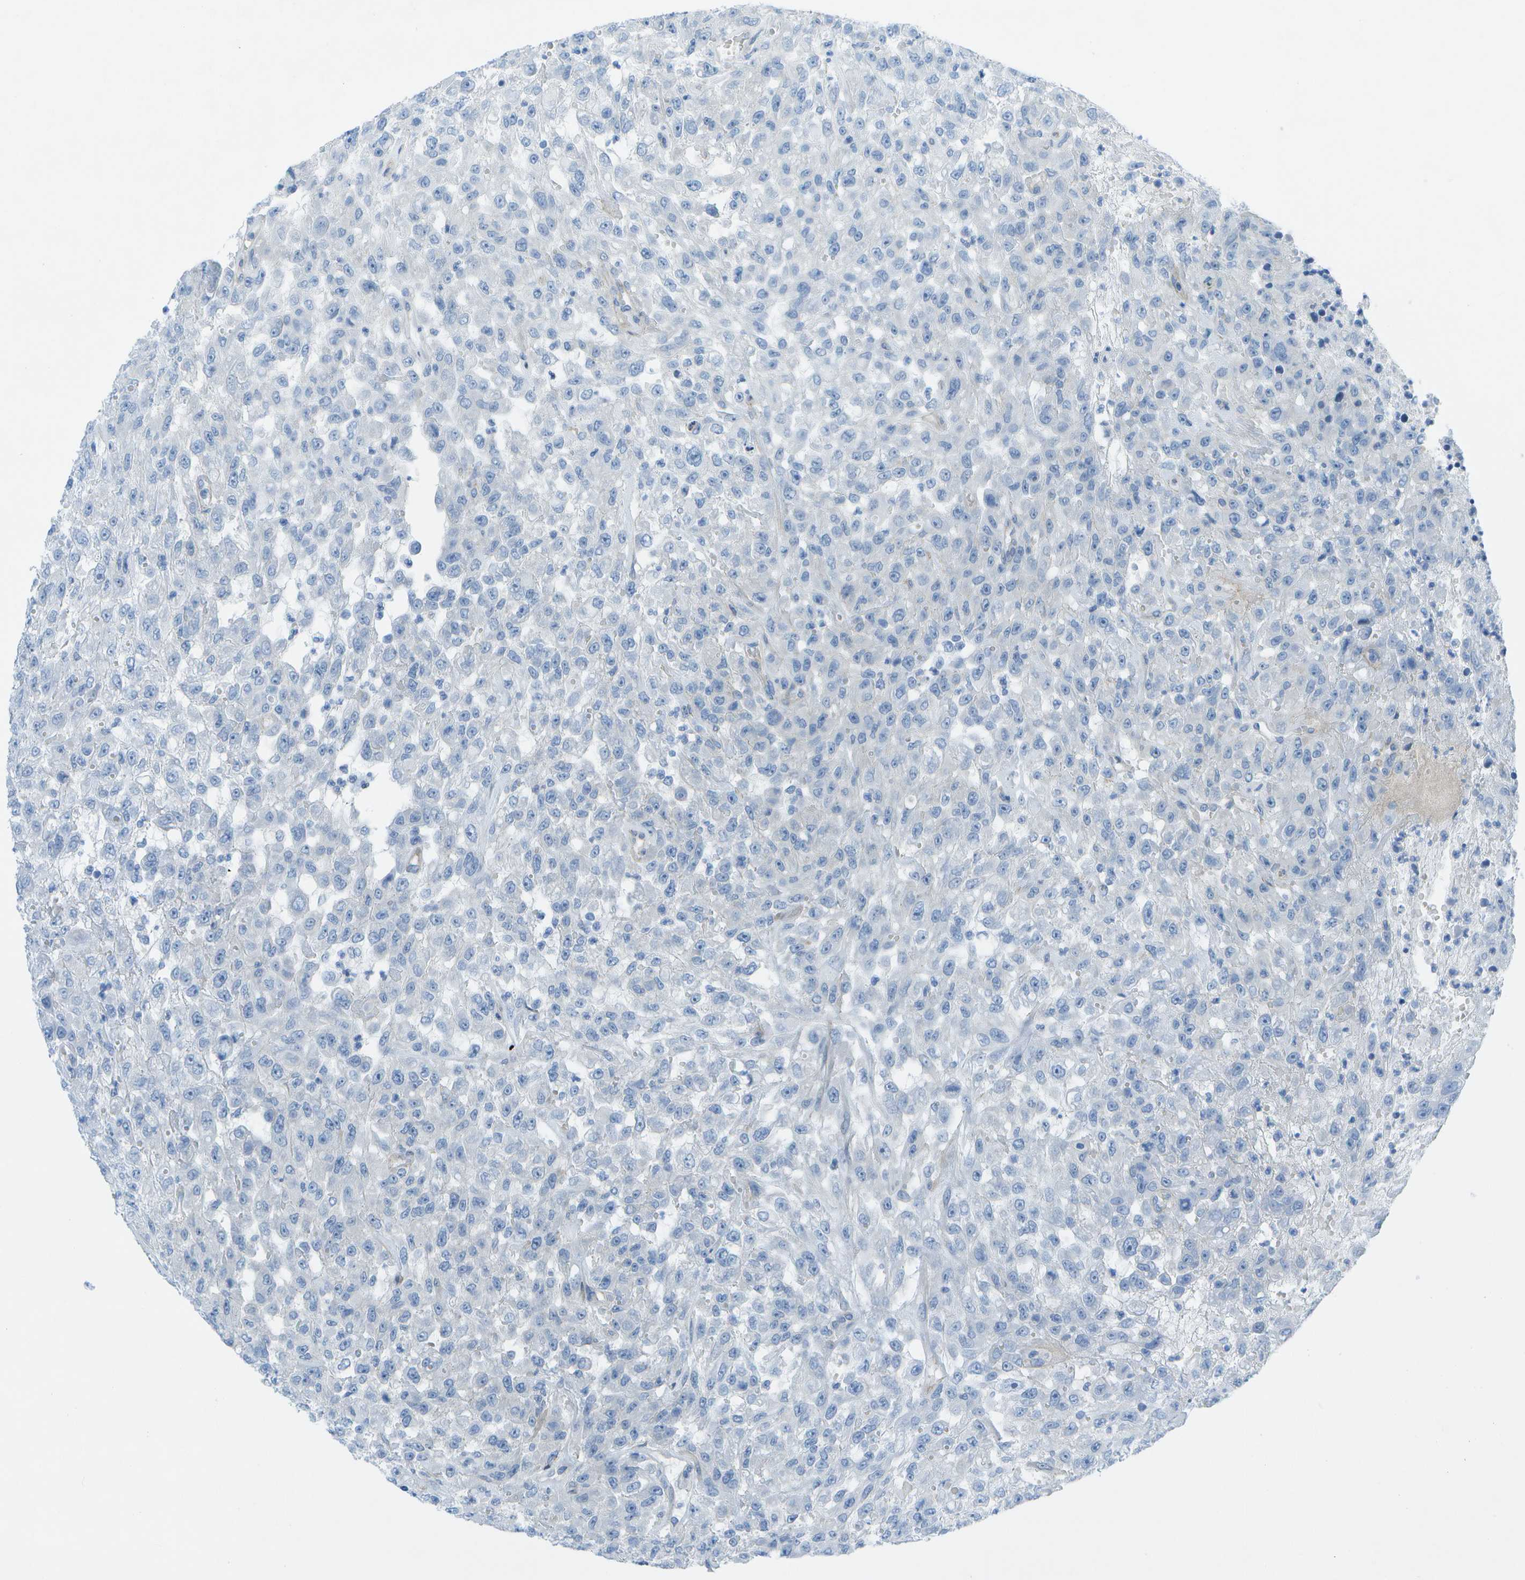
{"staining": {"intensity": "negative", "quantity": "none", "location": "none"}, "tissue": "urothelial cancer", "cell_type": "Tumor cells", "image_type": "cancer", "snomed": [{"axis": "morphology", "description": "Urothelial carcinoma, High grade"}, {"axis": "topography", "description": "Urinary bladder"}], "caption": "A high-resolution histopathology image shows IHC staining of high-grade urothelial carcinoma, which demonstrates no significant positivity in tumor cells.", "gene": "SORBS3", "patient": {"sex": "male", "age": 46}}